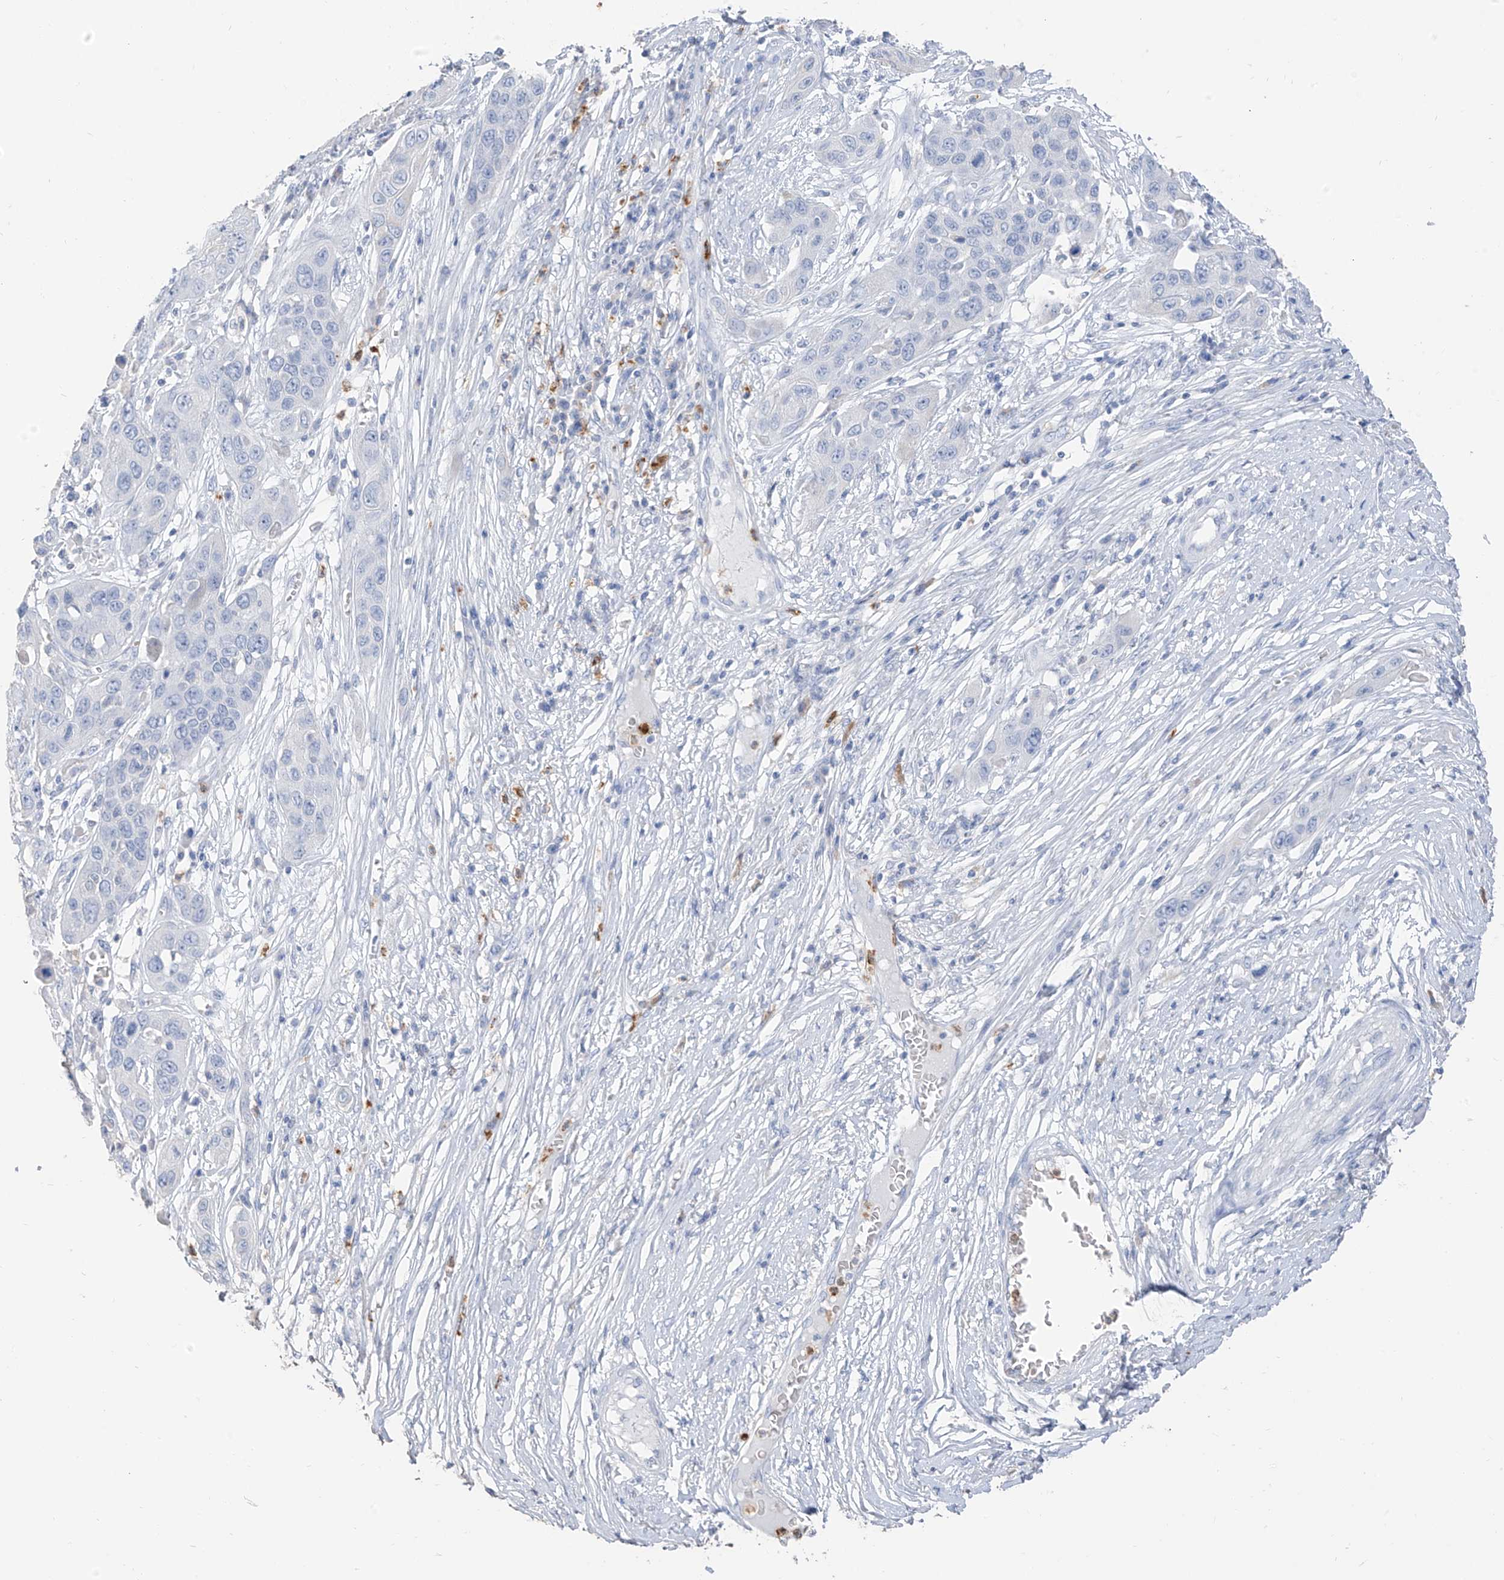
{"staining": {"intensity": "negative", "quantity": "none", "location": "none"}, "tissue": "skin cancer", "cell_type": "Tumor cells", "image_type": "cancer", "snomed": [{"axis": "morphology", "description": "Squamous cell carcinoma, NOS"}, {"axis": "topography", "description": "Skin"}], "caption": "The image displays no significant expression in tumor cells of squamous cell carcinoma (skin).", "gene": "PAFAH1B3", "patient": {"sex": "male", "age": 55}}